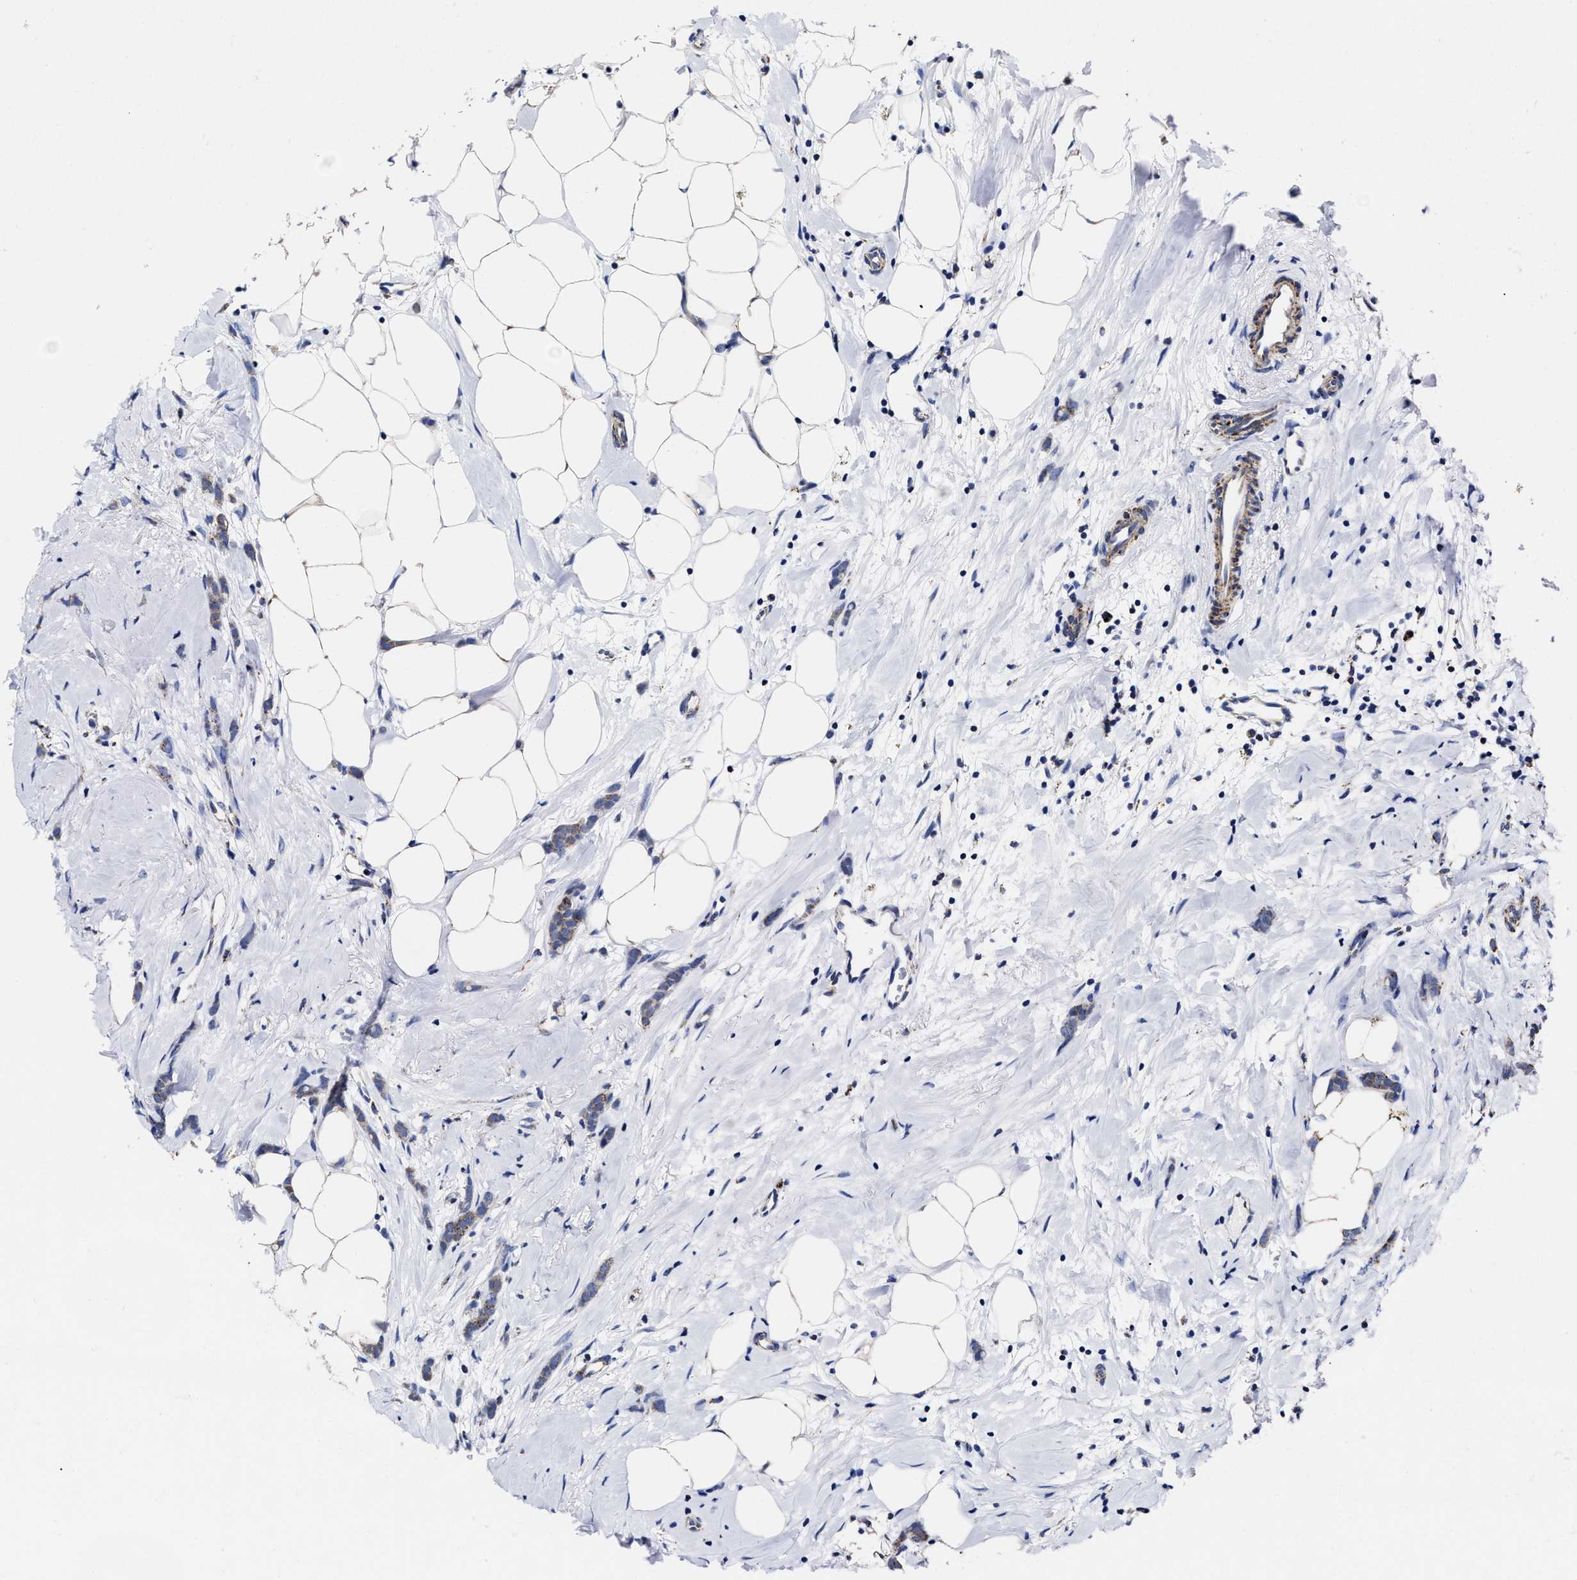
{"staining": {"intensity": "moderate", "quantity": "25%-75%", "location": "cytoplasmic/membranous"}, "tissue": "breast cancer", "cell_type": "Tumor cells", "image_type": "cancer", "snomed": [{"axis": "morphology", "description": "Lobular carcinoma, in situ"}, {"axis": "morphology", "description": "Lobular carcinoma"}, {"axis": "topography", "description": "Breast"}], "caption": "A photomicrograph of lobular carcinoma (breast) stained for a protein demonstrates moderate cytoplasmic/membranous brown staining in tumor cells. (Stains: DAB in brown, nuclei in blue, Microscopy: brightfield microscopy at high magnification).", "gene": "HINT2", "patient": {"sex": "female", "age": 41}}